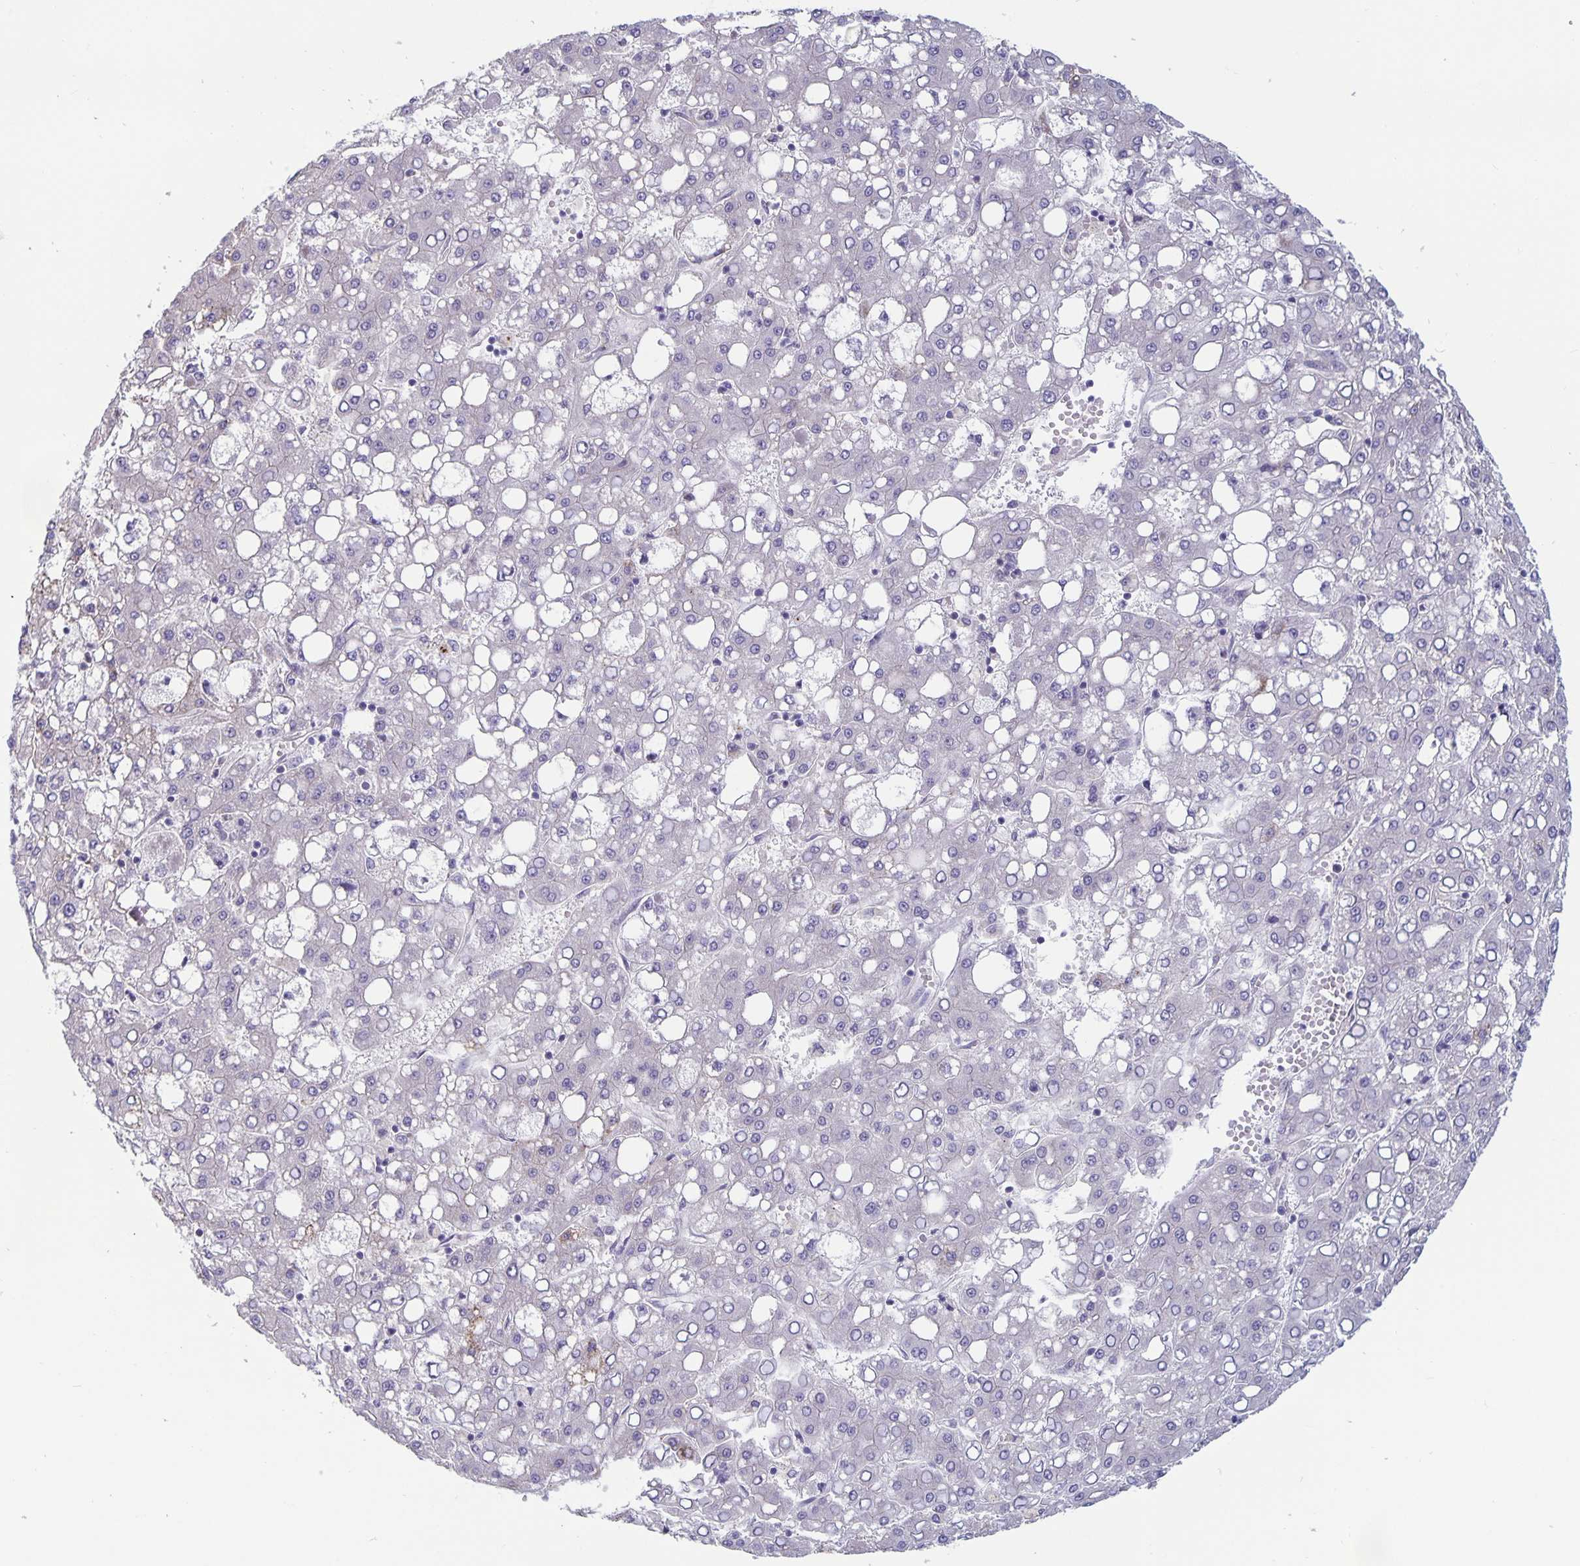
{"staining": {"intensity": "negative", "quantity": "none", "location": "none"}, "tissue": "liver cancer", "cell_type": "Tumor cells", "image_type": "cancer", "snomed": [{"axis": "morphology", "description": "Carcinoma, Hepatocellular, NOS"}, {"axis": "topography", "description": "Liver"}], "caption": "Tumor cells are negative for brown protein staining in liver cancer. Nuclei are stained in blue.", "gene": "PLCB3", "patient": {"sex": "male", "age": 65}}